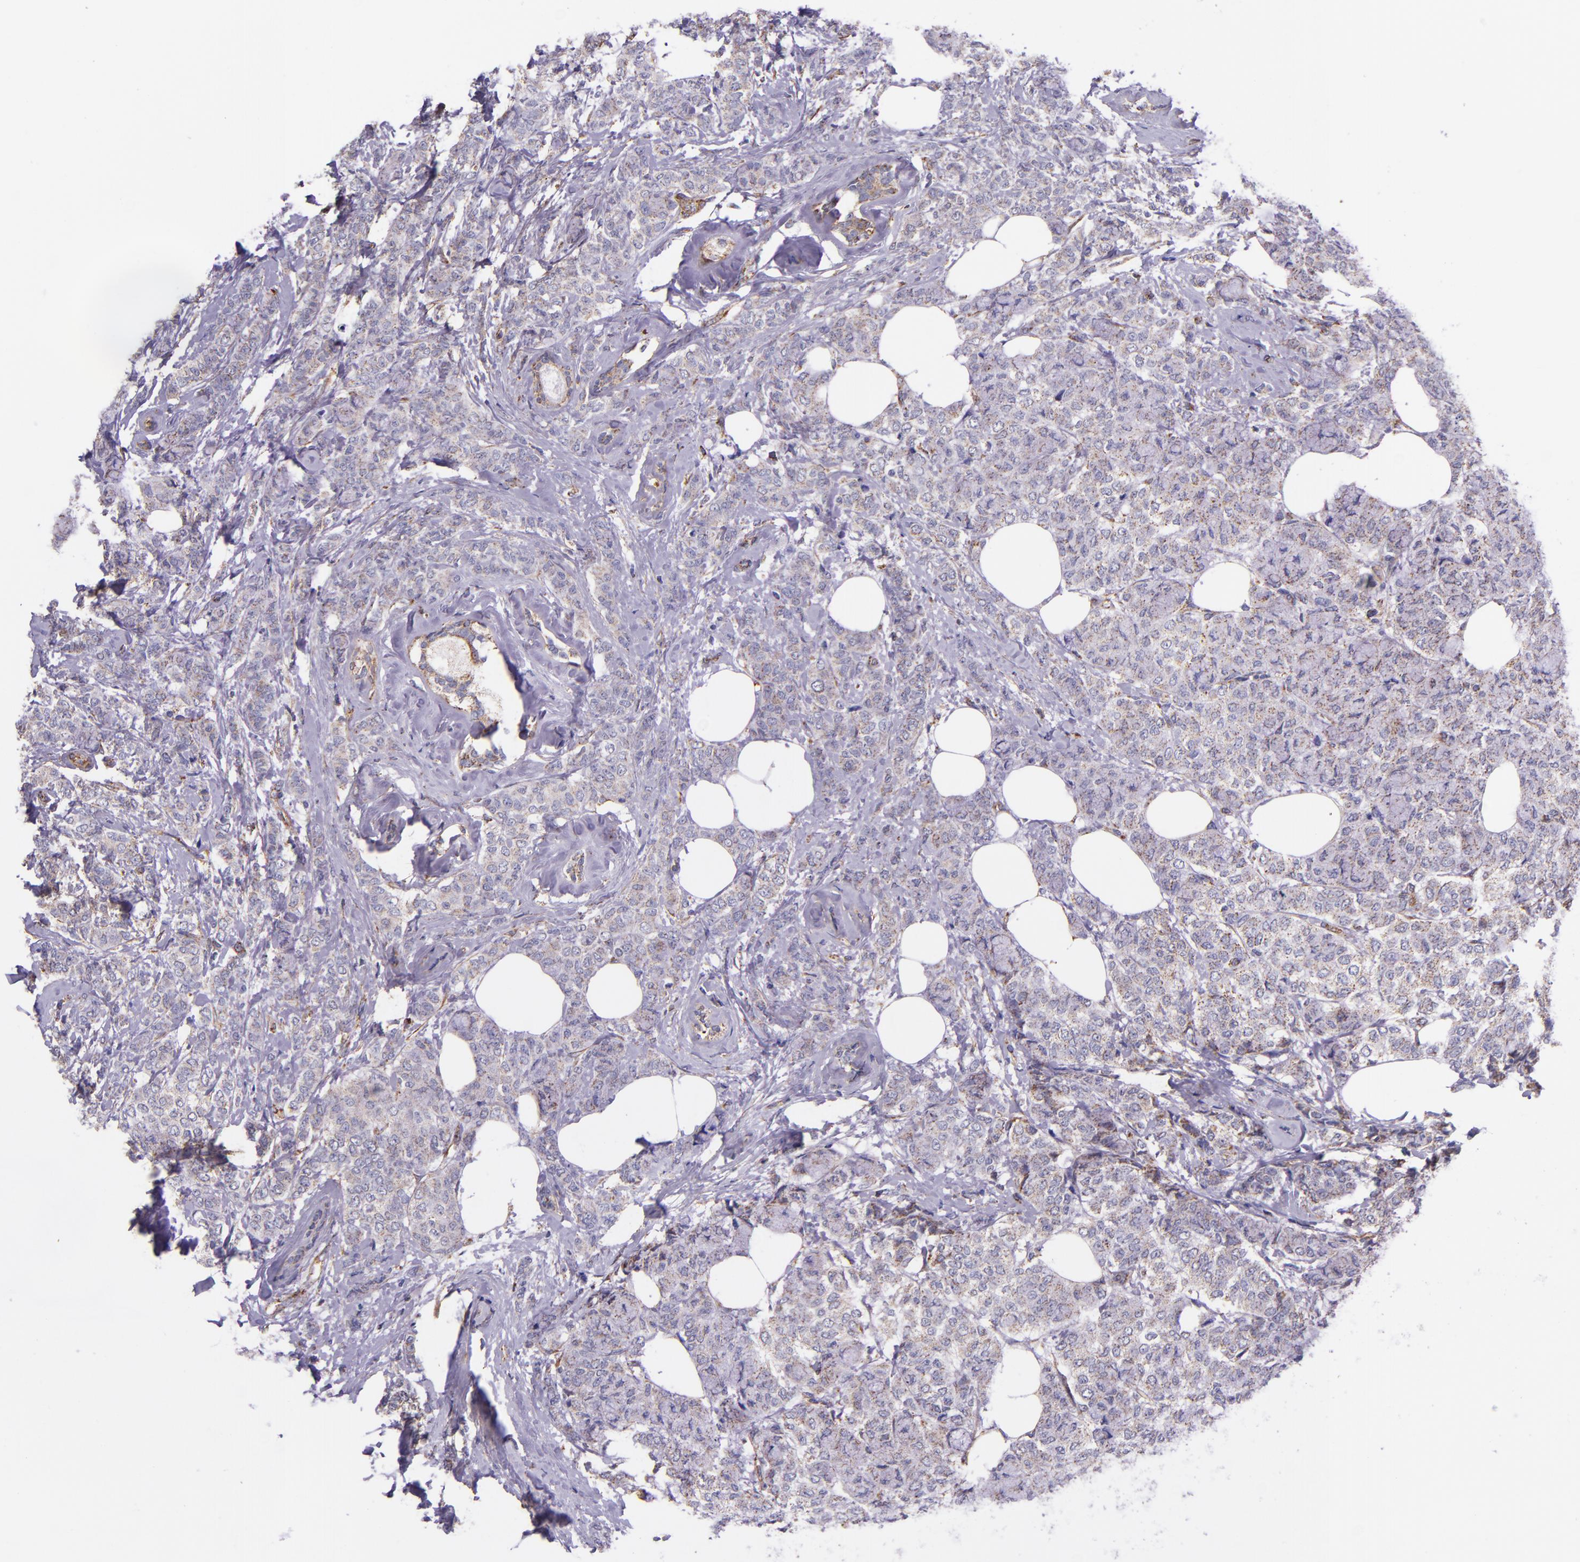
{"staining": {"intensity": "weak", "quantity": "<25%", "location": "cytoplasmic/membranous"}, "tissue": "breast cancer", "cell_type": "Tumor cells", "image_type": "cancer", "snomed": [{"axis": "morphology", "description": "Lobular carcinoma"}, {"axis": "topography", "description": "Breast"}], "caption": "This image is of breast cancer stained with immunohistochemistry (IHC) to label a protein in brown with the nuclei are counter-stained blue. There is no expression in tumor cells.", "gene": "IDH3G", "patient": {"sex": "female", "age": 60}}